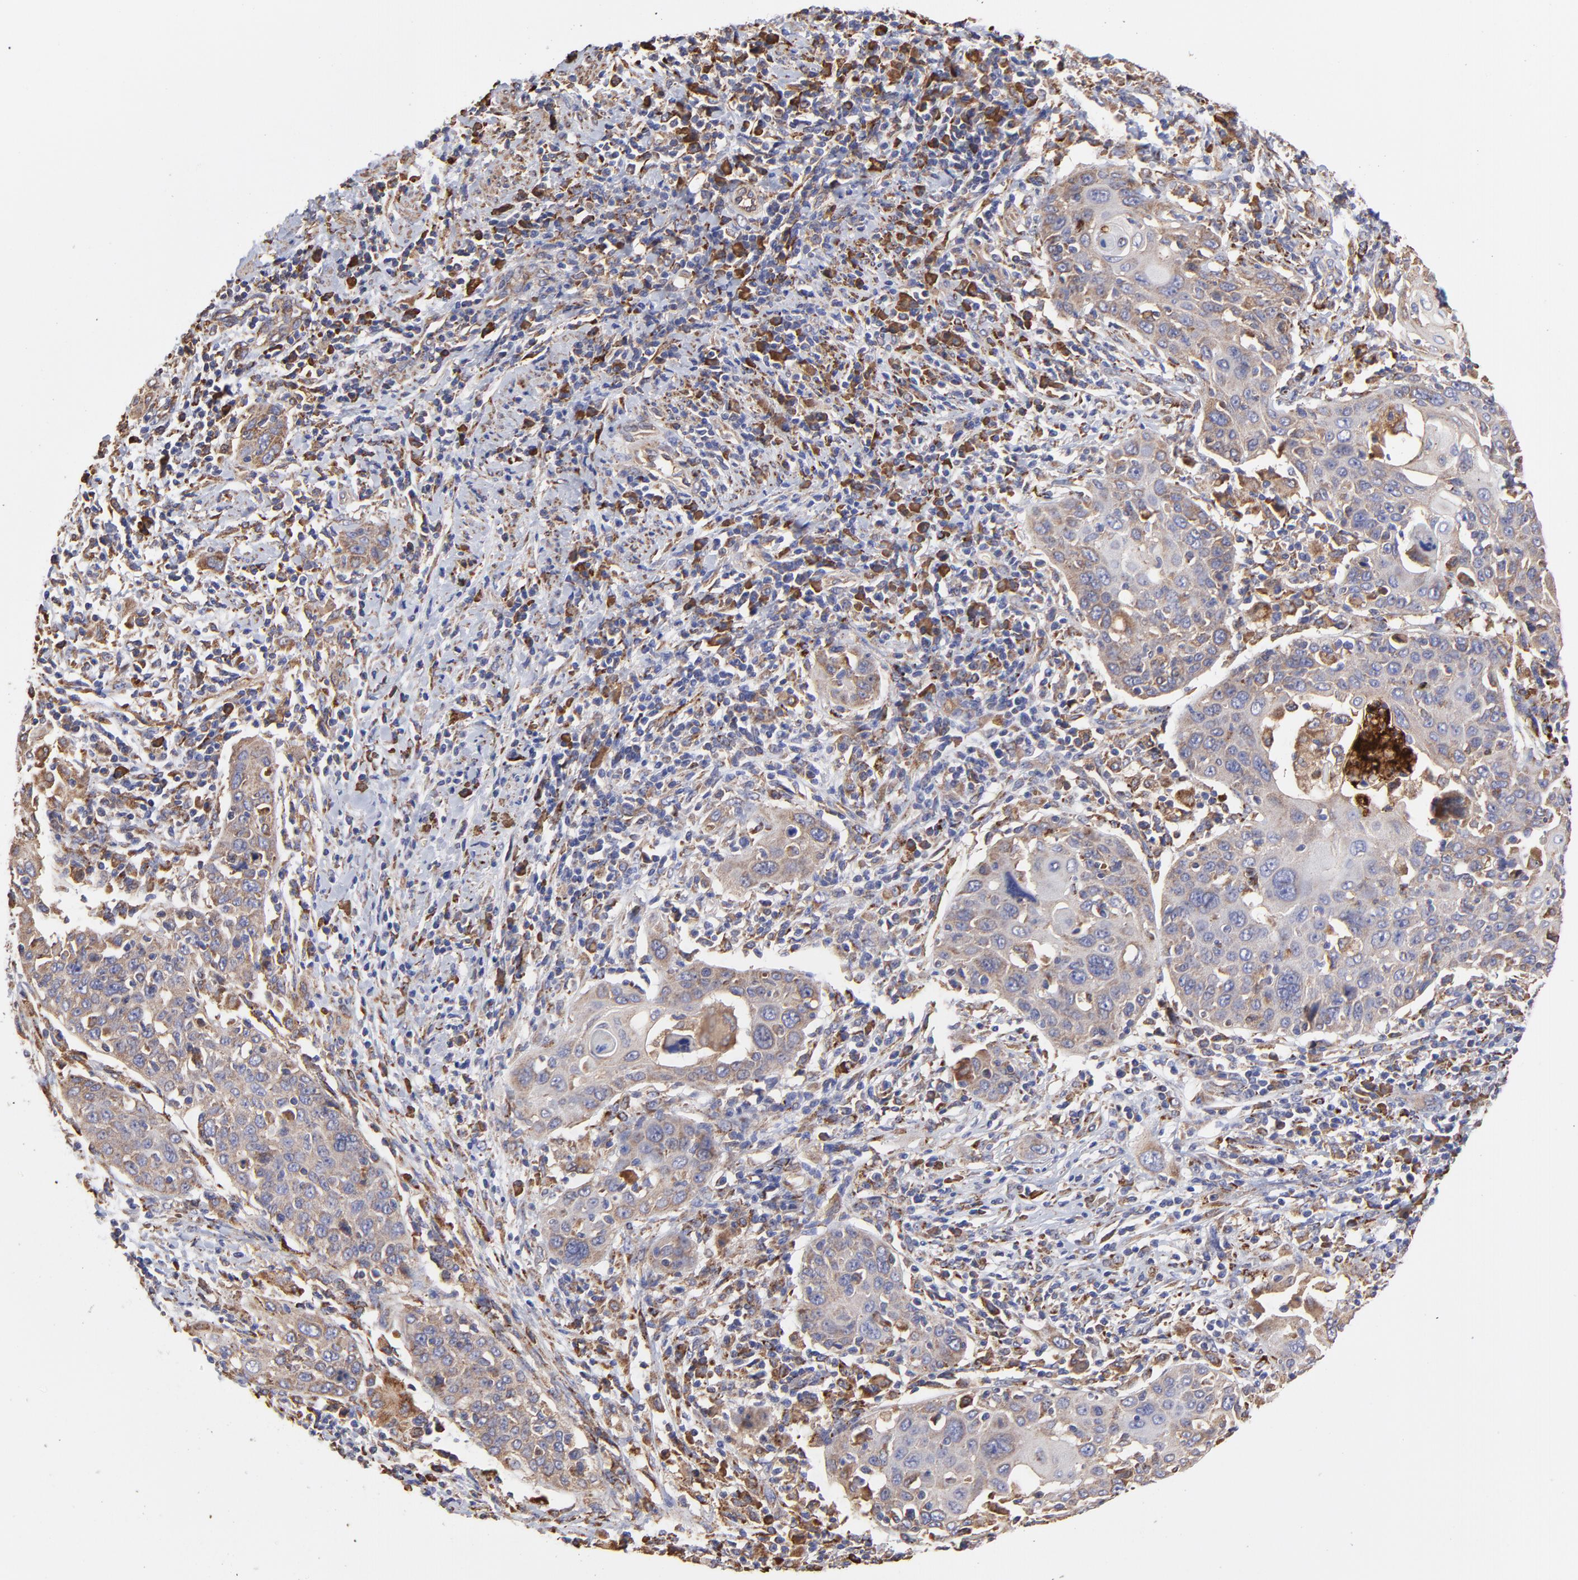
{"staining": {"intensity": "weak", "quantity": "25%-75%", "location": "cytoplasmic/membranous"}, "tissue": "cervical cancer", "cell_type": "Tumor cells", "image_type": "cancer", "snomed": [{"axis": "morphology", "description": "Squamous cell carcinoma, NOS"}, {"axis": "topography", "description": "Cervix"}], "caption": "IHC of human cervical squamous cell carcinoma shows low levels of weak cytoplasmic/membranous expression in approximately 25%-75% of tumor cells. (IHC, brightfield microscopy, high magnification).", "gene": "PFKM", "patient": {"sex": "female", "age": 54}}